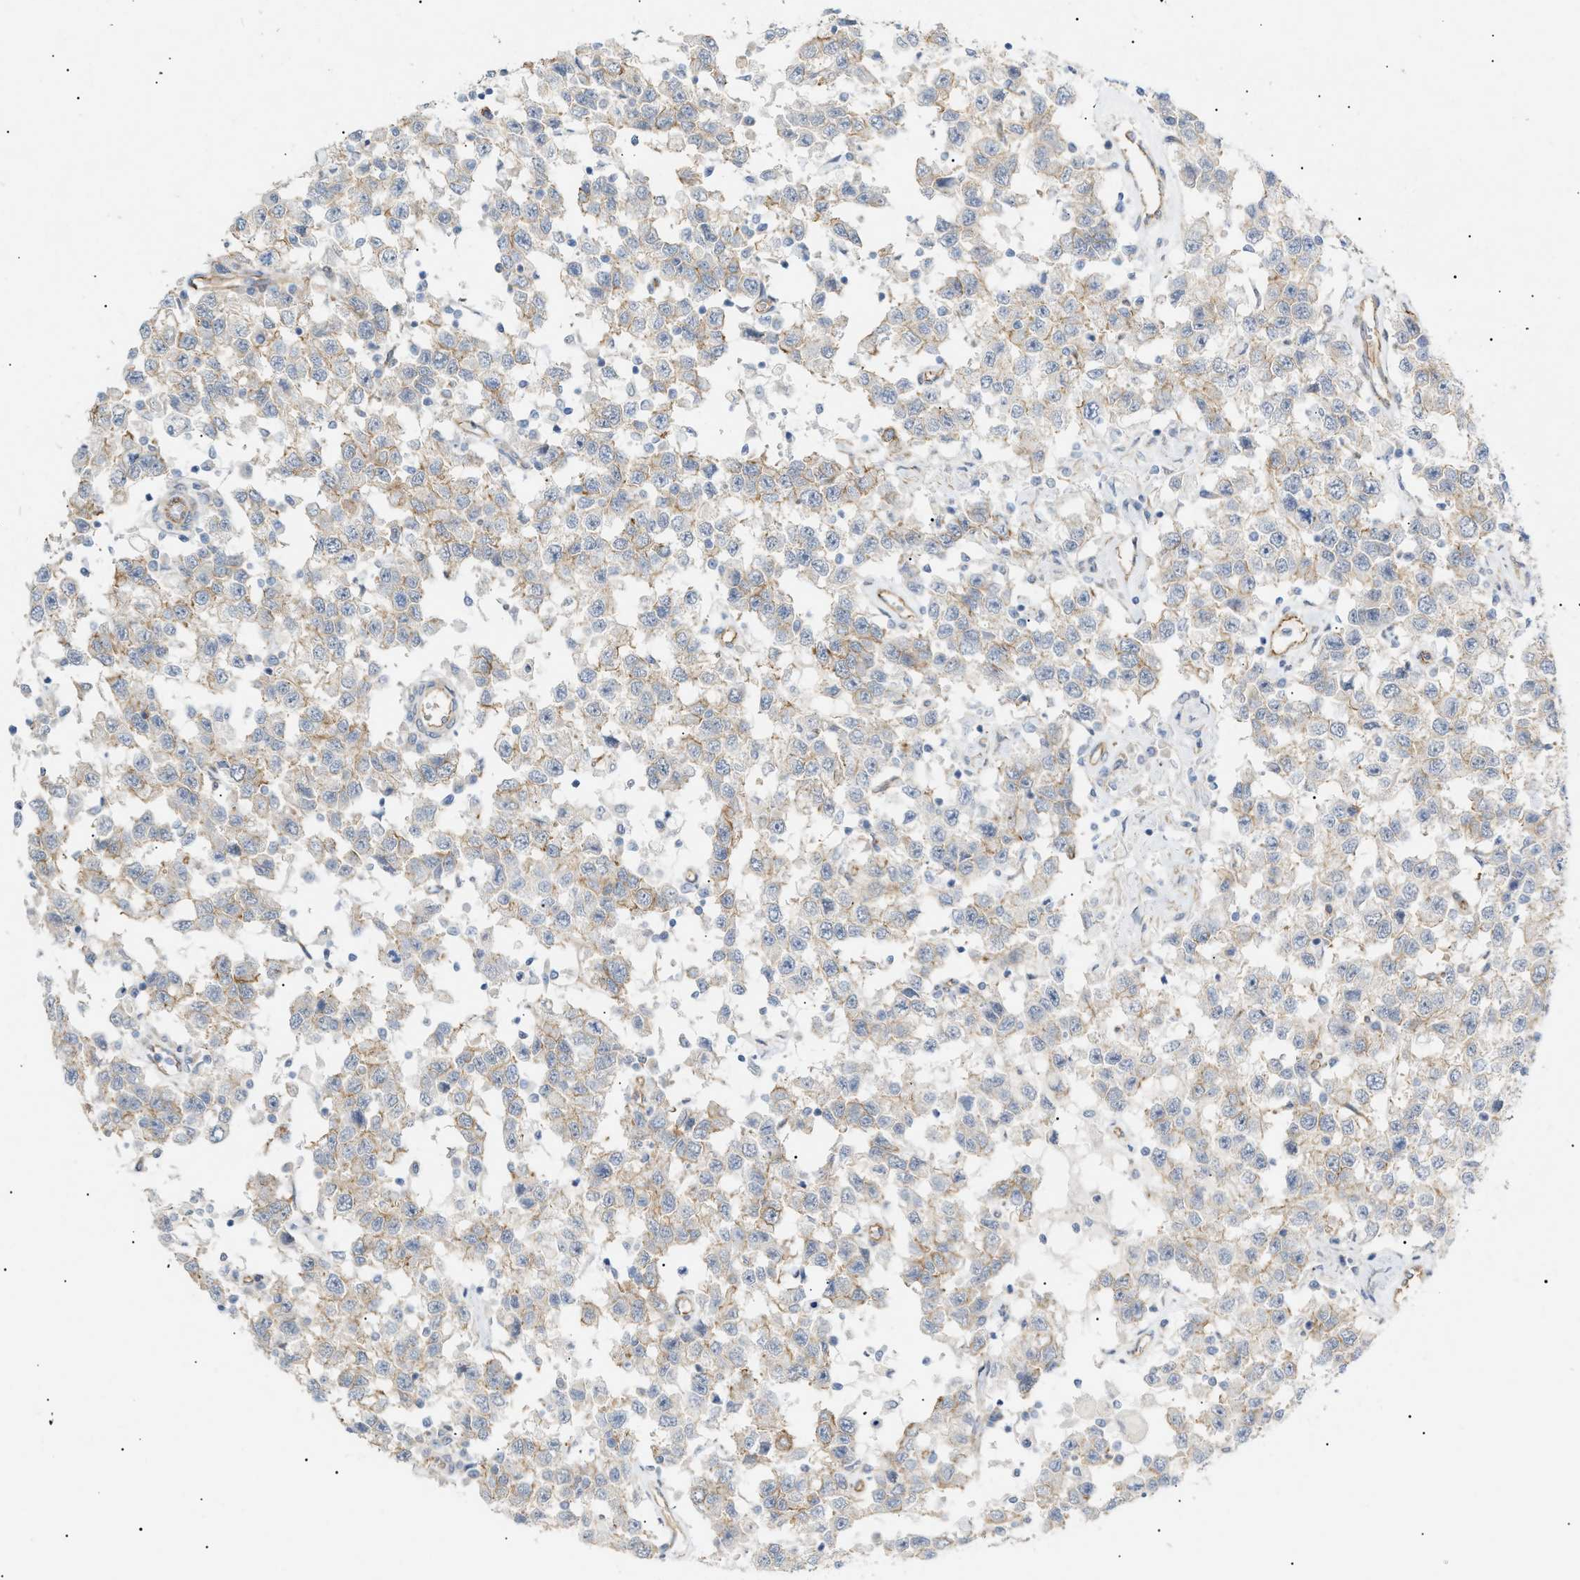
{"staining": {"intensity": "weak", "quantity": "<25%", "location": "cytoplasmic/membranous"}, "tissue": "testis cancer", "cell_type": "Tumor cells", "image_type": "cancer", "snomed": [{"axis": "morphology", "description": "Seminoma, NOS"}, {"axis": "topography", "description": "Testis"}], "caption": "High power microscopy micrograph of an immunohistochemistry histopathology image of seminoma (testis), revealing no significant expression in tumor cells.", "gene": "ZFHX2", "patient": {"sex": "male", "age": 41}}